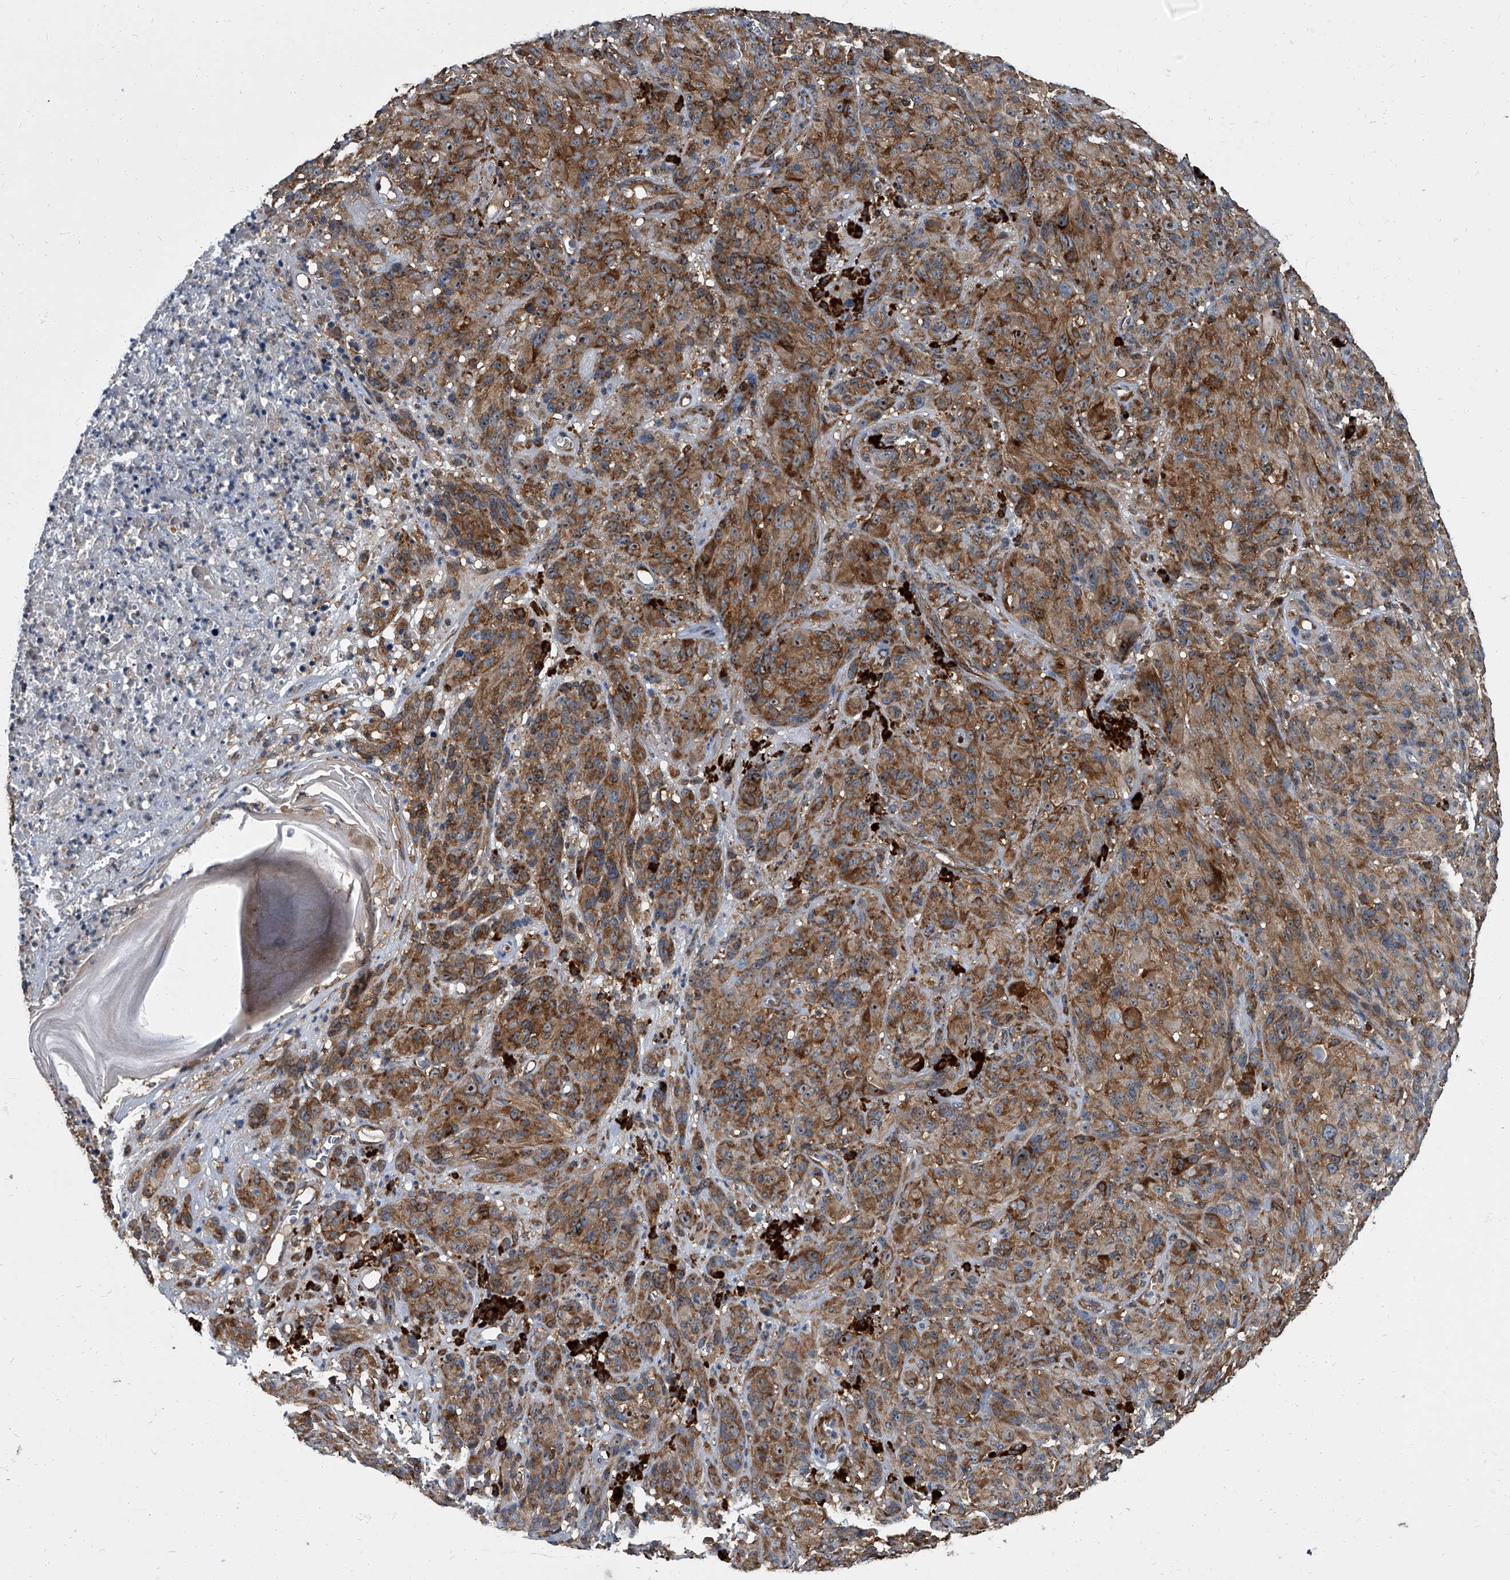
{"staining": {"intensity": "moderate", "quantity": ">75%", "location": "cytoplasmic/membranous,nuclear"}, "tissue": "melanoma", "cell_type": "Tumor cells", "image_type": "cancer", "snomed": [{"axis": "morphology", "description": "Malignant melanoma, NOS"}, {"axis": "topography", "description": "Skin of head"}], "caption": "Immunohistochemical staining of malignant melanoma exhibits medium levels of moderate cytoplasmic/membranous and nuclear protein positivity in approximately >75% of tumor cells. Using DAB (brown) and hematoxylin (blue) stains, captured at high magnification using brightfield microscopy.", "gene": "CDV3", "patient": {"sex": "male", "age": 96}}